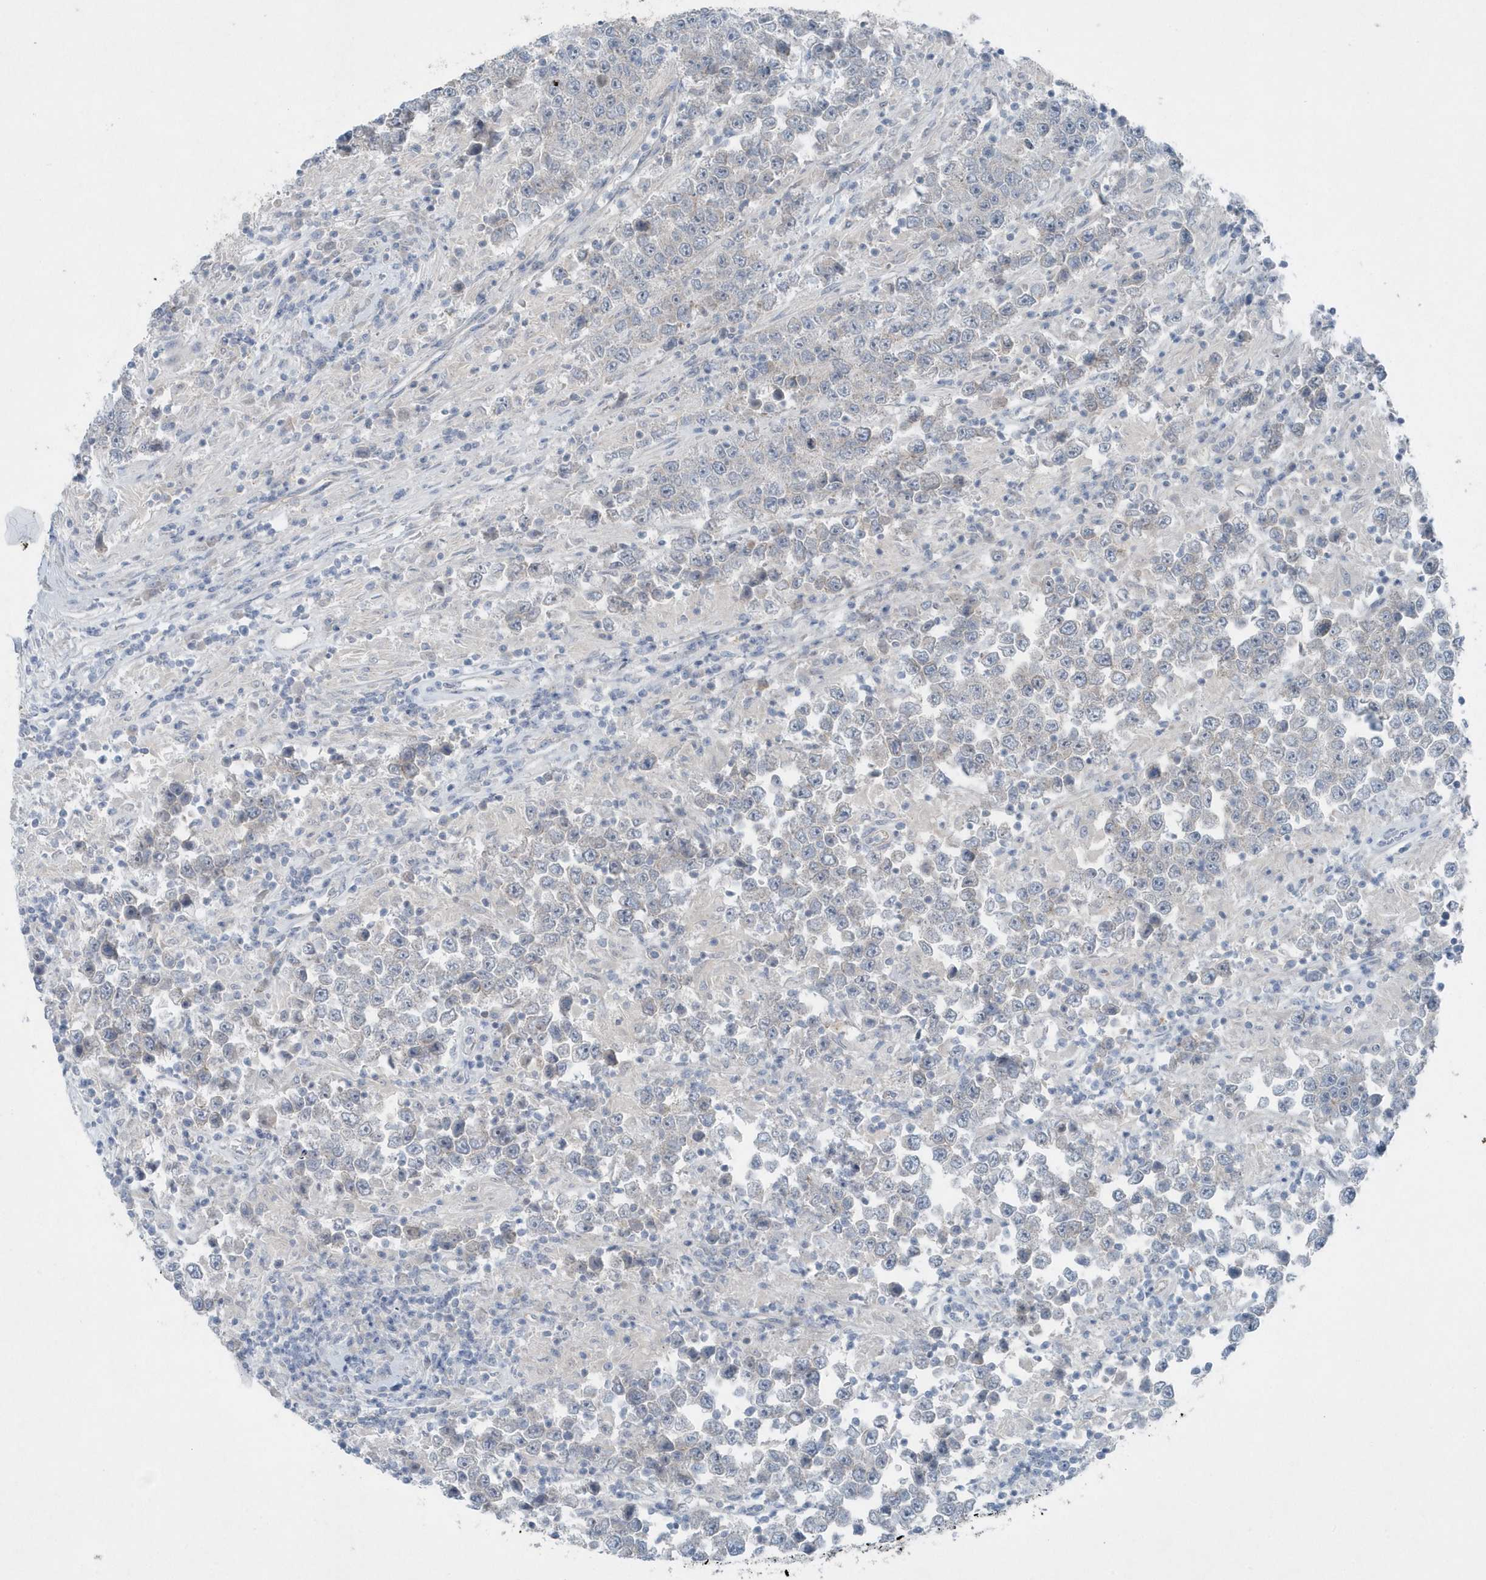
{"staining": {"intensity": "negative", "quantity": "none", "location": "none"}, "tissue": "testis cancer", "cell_type": "Tumor cells", "image_type": "cancer", "snomed": [{"axis": "morphology", "description": "Normal tissue, NOS"}, {"axis": "morphology", "description": "Urothelial carcinoma, High grade"}, {"axis": "morphology", "description": "Seminoma, NOS"}, {"axis": "morphology", "description": "Carcinoma, Embryonal, NOS"}, {"axis": "topography", "description": "Urinary bladder"}, {"axis": "topography", "description": "Testis"}], "caption": "Histopathology image shows no protein expression in tumor cells of embryonal carcinoma (testis) tissue.", "gene": "MCC", "patient": {"sex": "male", "age": 41}}